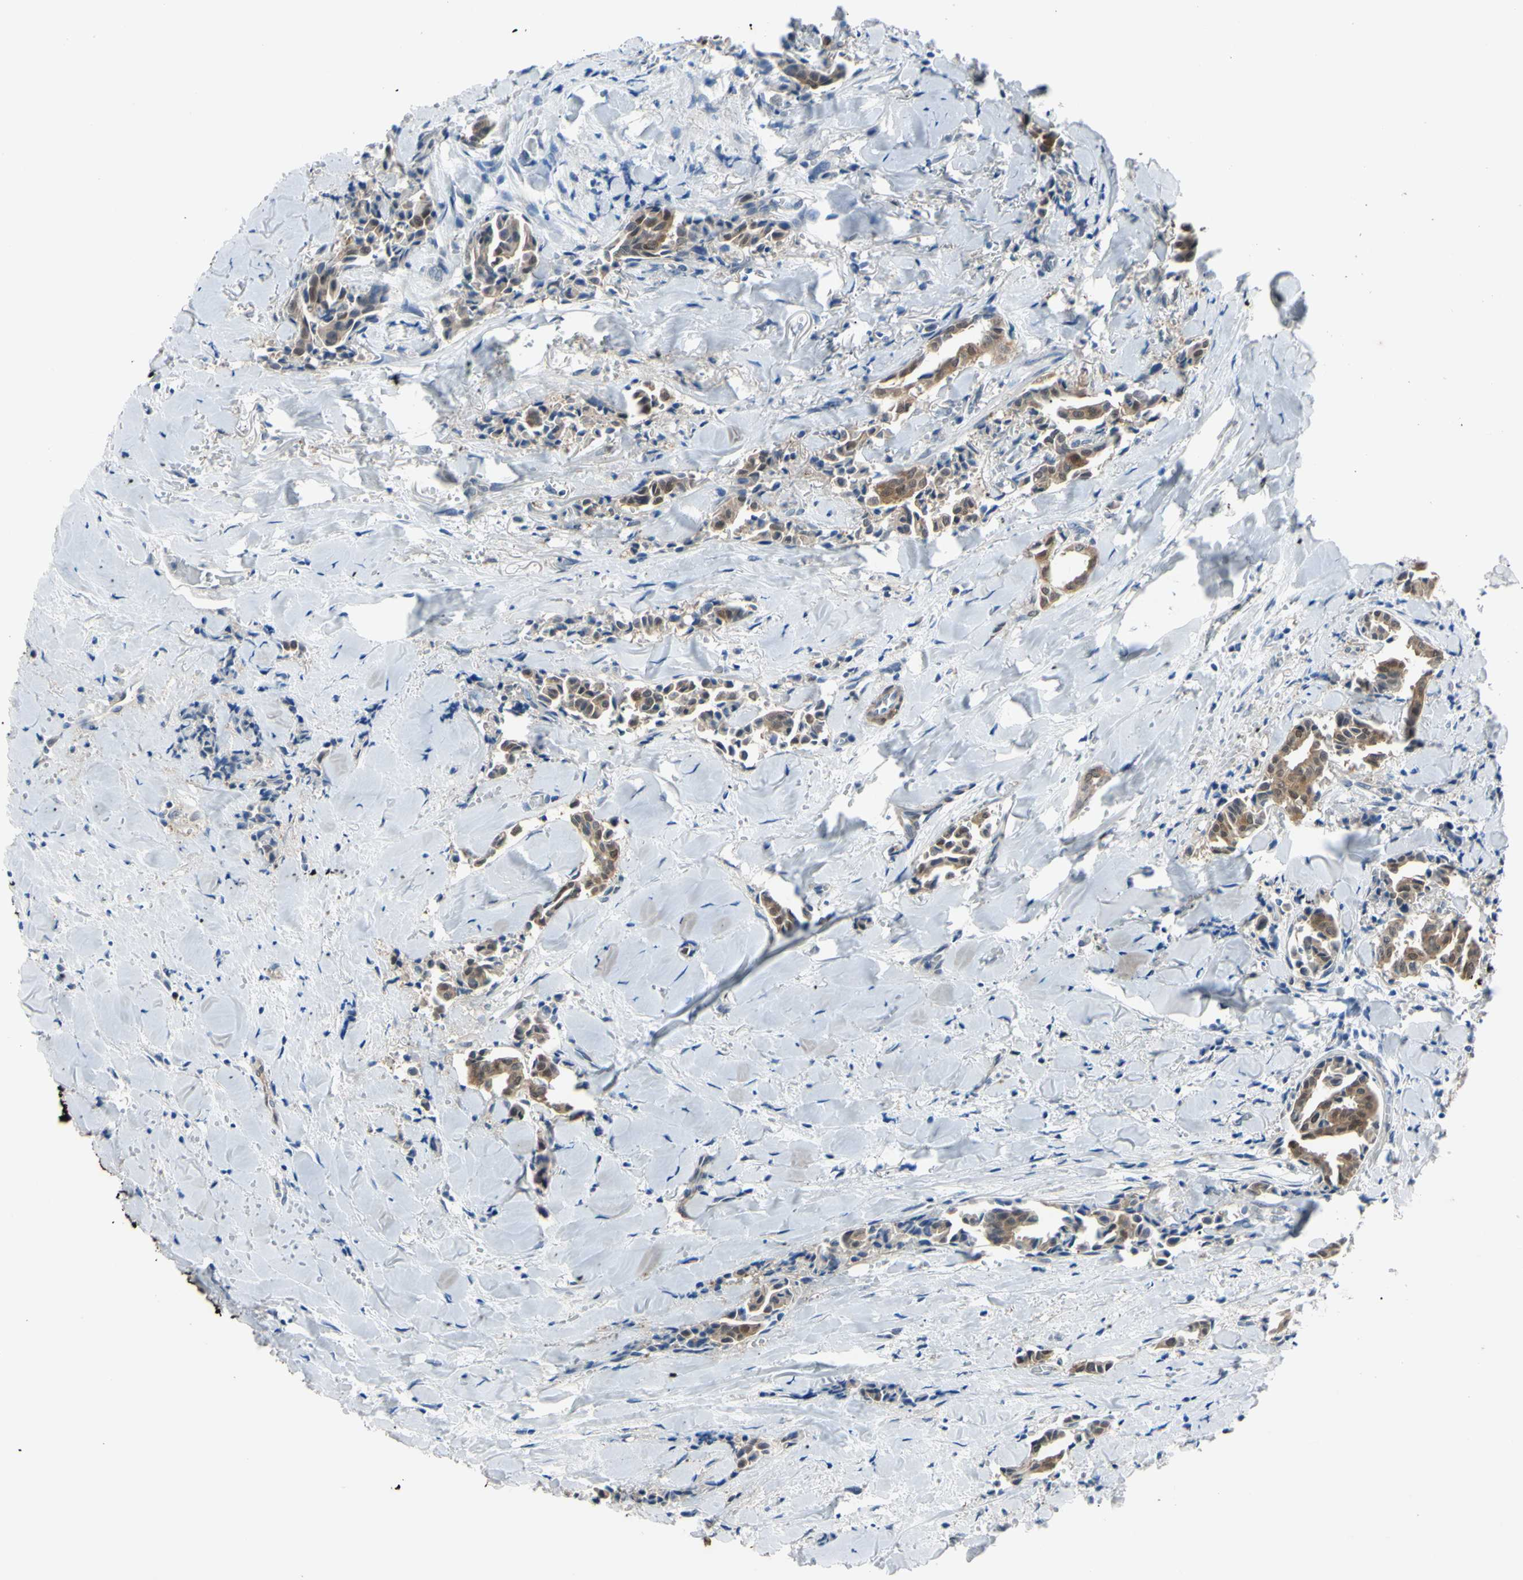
{"staining": {"intensity": "moderate", "quantity": "25%-75%", "location": "cytoplasmic/membranous"}, "tissue": "head and neck cancer", "cell_type": "Tumor cells", "image_type": "cancer", "snomed": [{"axis": "morphology", "description": "Adenocarcinoma, NOS"}, {"axis": "topography", "description": "Salivary gland"}, {"axis": "topography", "description": "Head-Neck"}], "caption": "Immunohistochemical staining of head and neck cancer displays moderate cytoplasmic/membranous protein positivity in about 25%-75% of tumor cells. Nuclei are stained in blue.", "gene": "NOL3", "patient": {"sex": "female", "age": 59}}